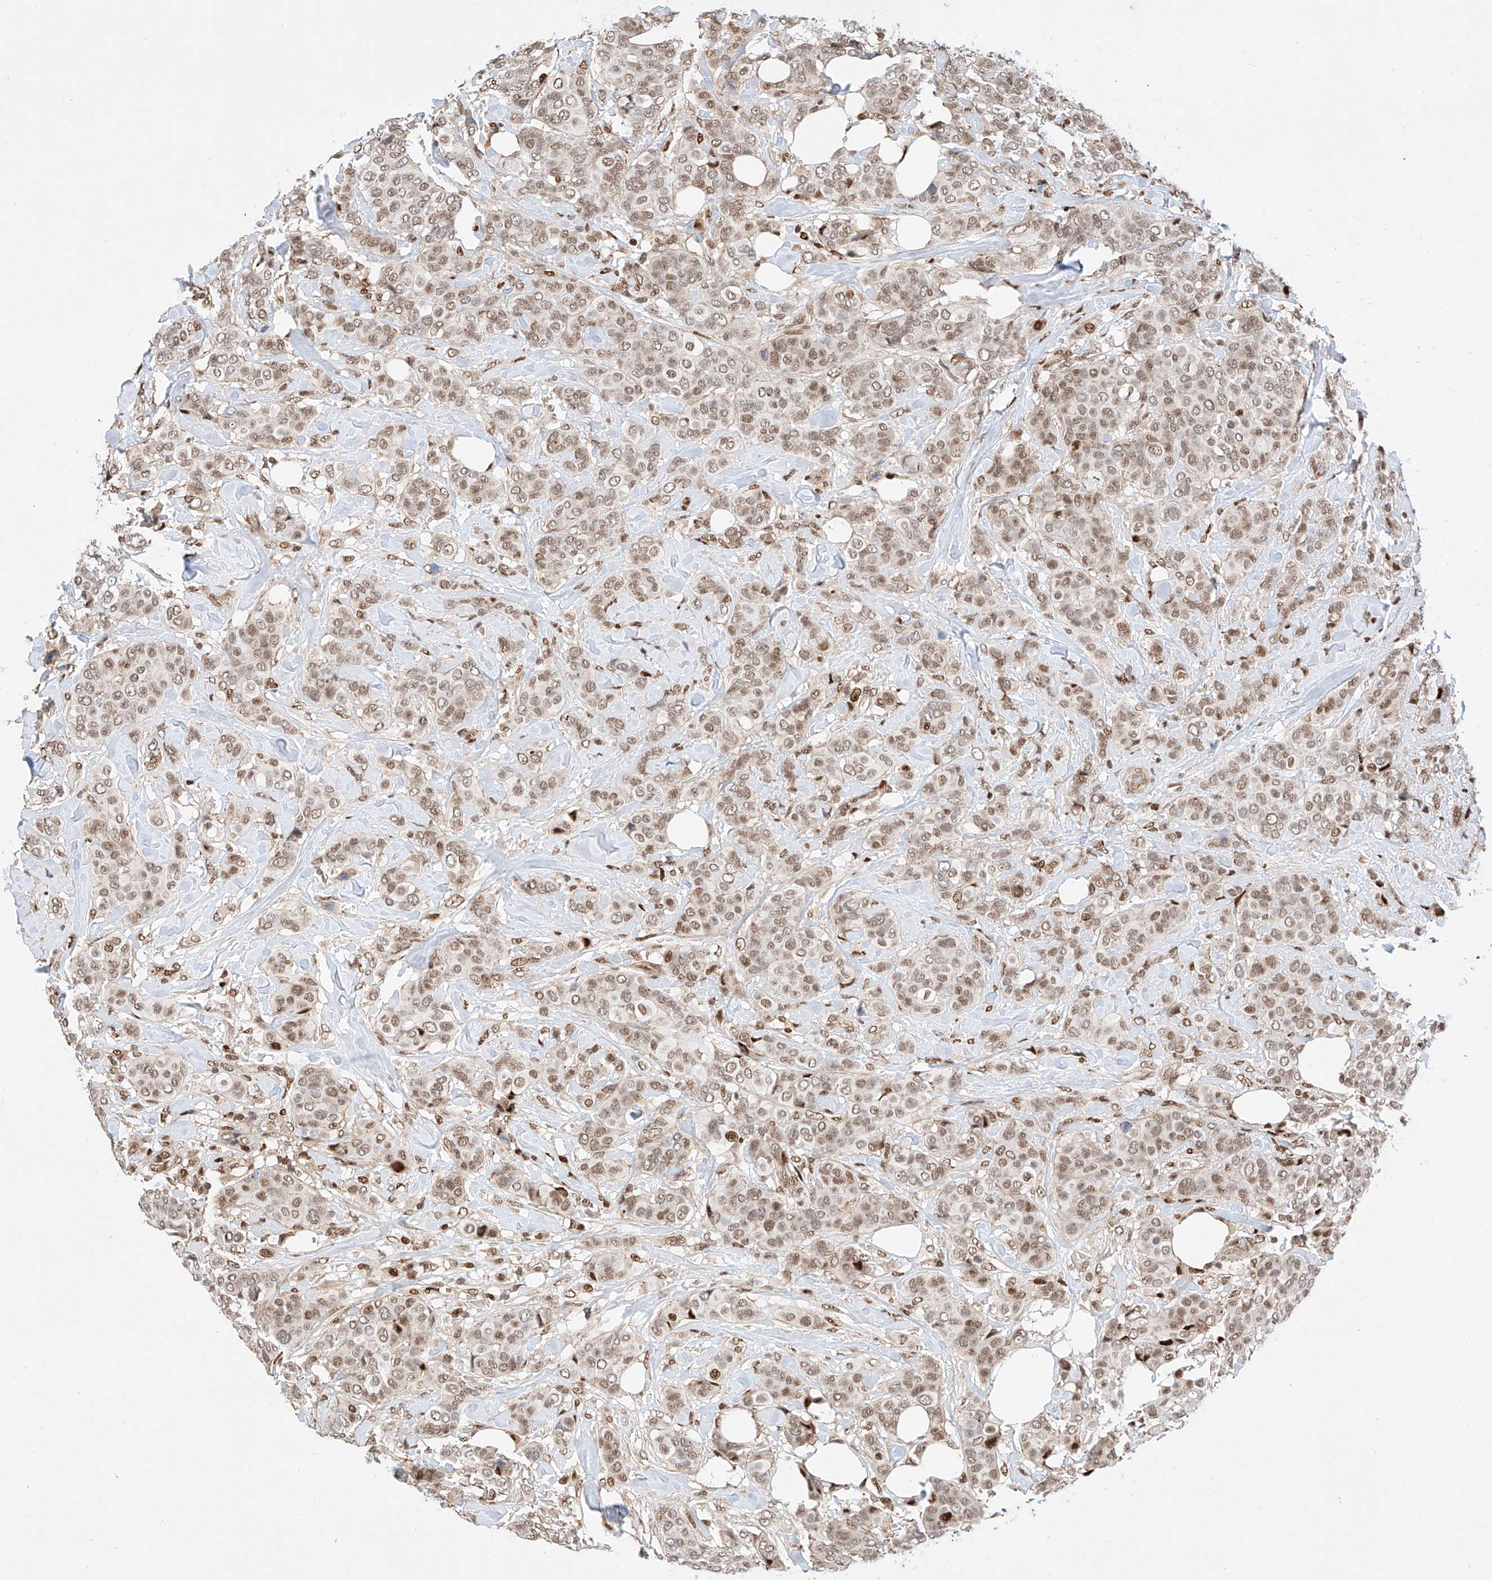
{"staining": {"intensity": "moderate", "quantity": ">75%", "location": "nuclear"}, "tissue": "breast cancer", "cell_type": "Tumor cells", "image_type": "cancer", "snomed": [{"axis": "morphology", "description": "Lobular carcinoma"}, {"axis": "topography", "description": "Breast"}], "caption": "Approximately >75% of tumor cells in breast cancer (lobular carcinoma) show moderate nuclear protein staining as visualized by brown immunohistochemical staining.", "gene": "HDAC9", "patient": {"sex": "female", "age": 51}}